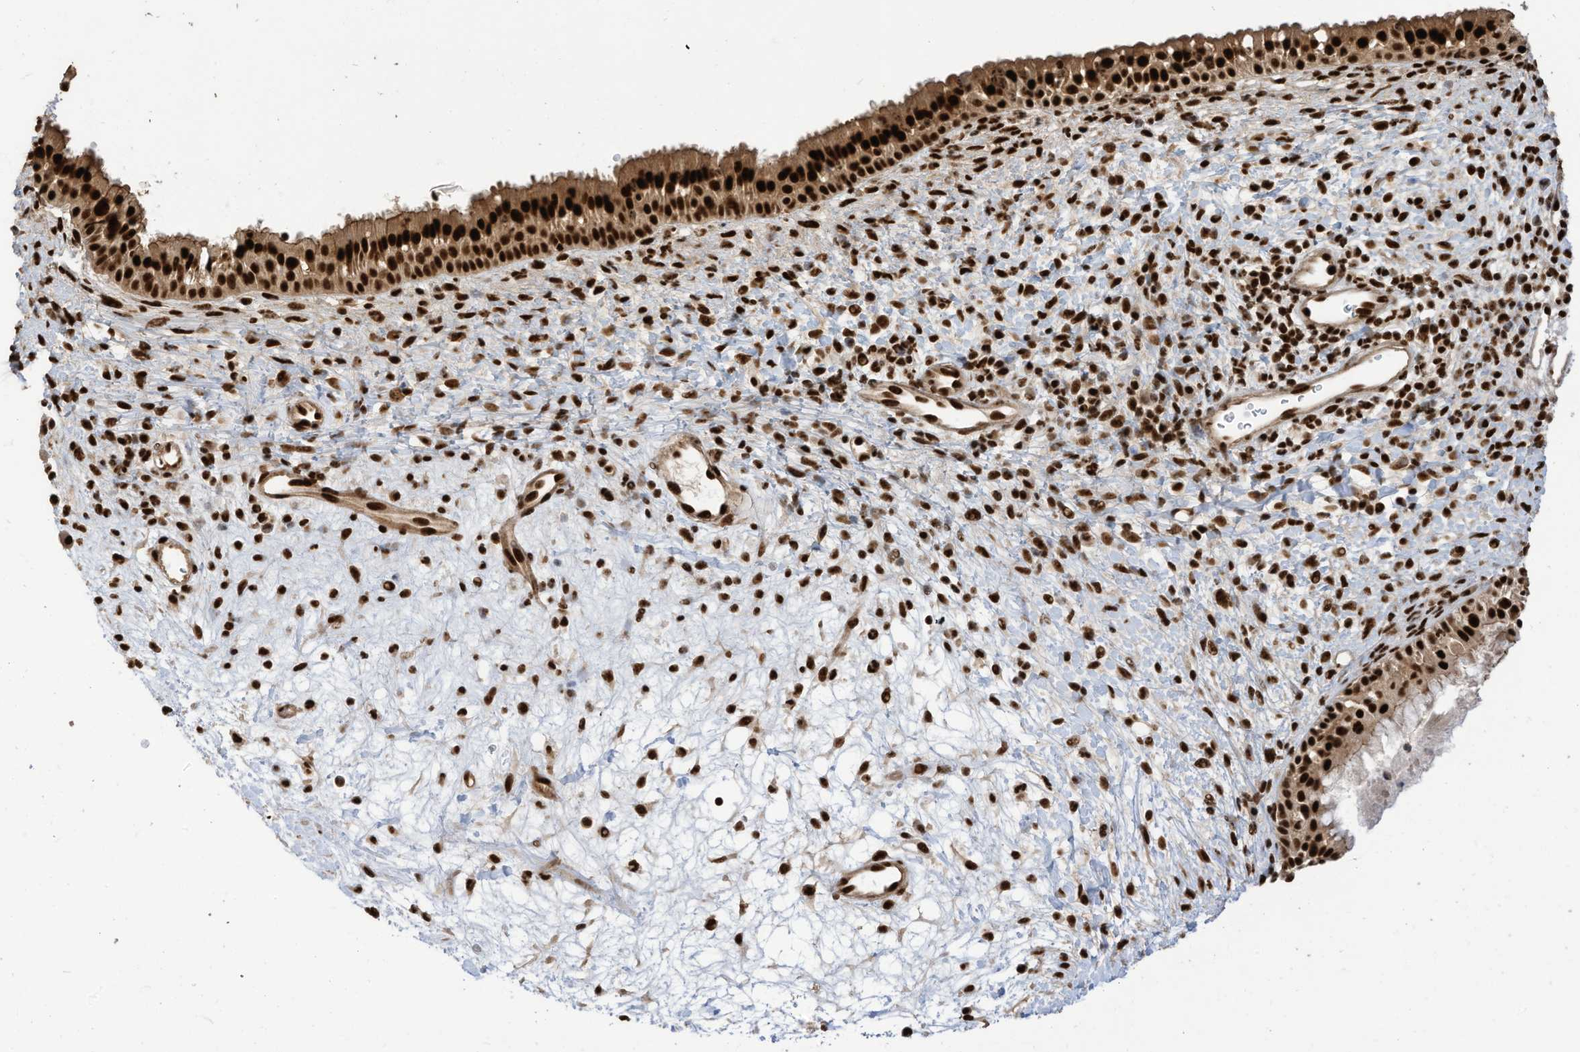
{"staining": {"intensity": "strong", "quantity": ">75%", "location": "nuclear"}, "tissue": "nasopharynx", "cell_type": "Respiratory epithelial cells", "image_type": "normal", "snomed": [{"axis": "morphology", "description": "Normal tissue, NOS"}, {"axis": "topography", "description": "Nasopharynx"}], "caption": "DAB immunohistochemical staining of benign human nasopharynx demonstrates strong nuclear protein staining in approximately >75% of respiratory epithelial cells. The staining was performed using DAB to visualize the protein expression in brown, while the nuclei were stained in blue with hematoxylin (Magnification: 20x).", "gene": "SF3A3", "patient": {"sex": "male", "age": 22}}